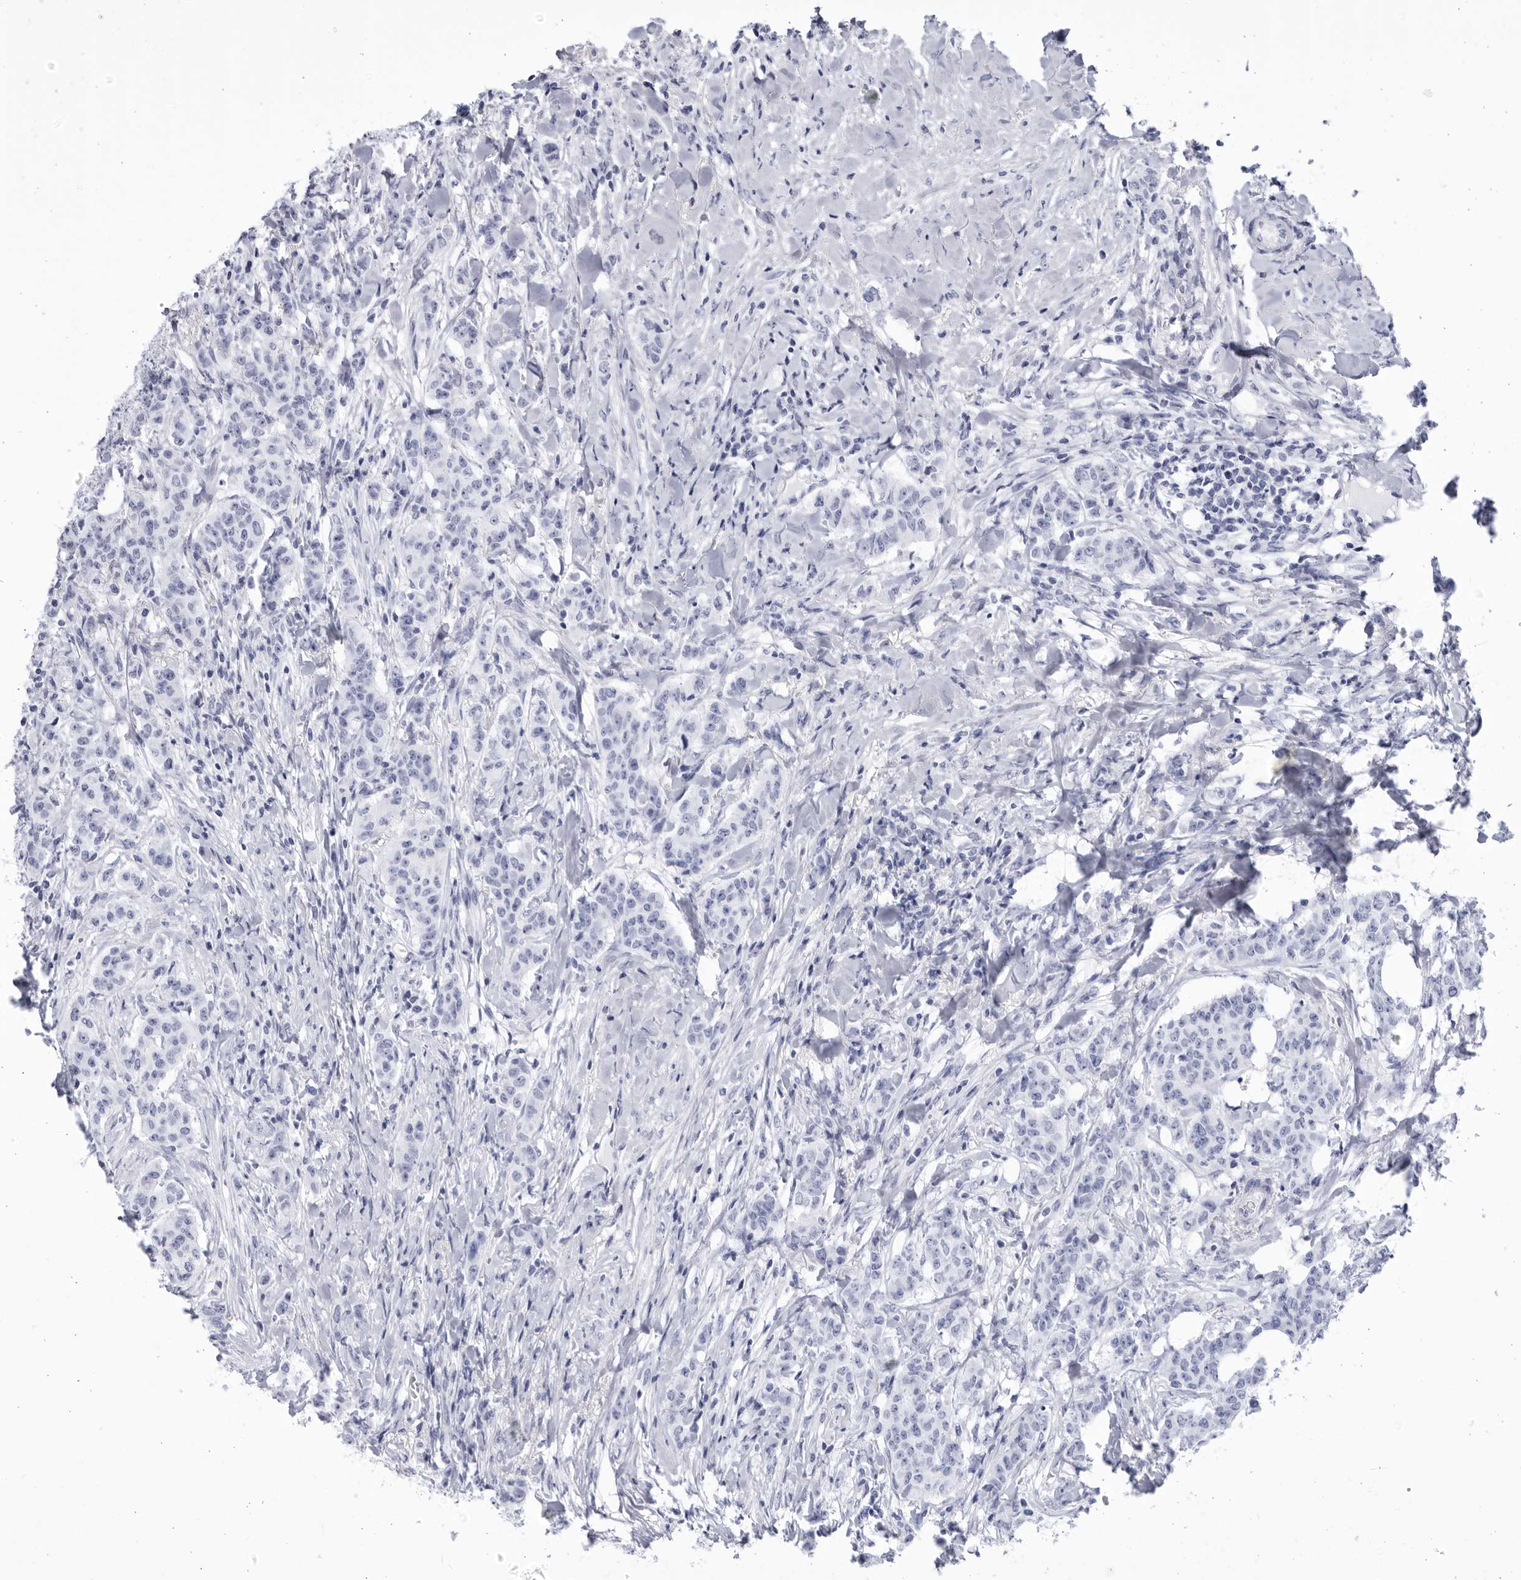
{"staining": {"intensity": "negative", "quantity": "none", "location": "none"}, "tissue": "breast cancer", "cell_type": "Tumor cells", "image_type": "cancer", "snomed": [{"axis": "morphology", "description": "Duct carcinoma"}, {"axis": "topography", "description": "Breast"}], "caption": "An immunohistochemistry micrograph of breast invasive ductal carcinoma is shown. There is no staining in tumor cells of breast invasive ductal carcinoma. (DAB immunohistochemistry, high magnification).", "gene": "CCDC181", "patient": {"sex": "female", "age": 40}}